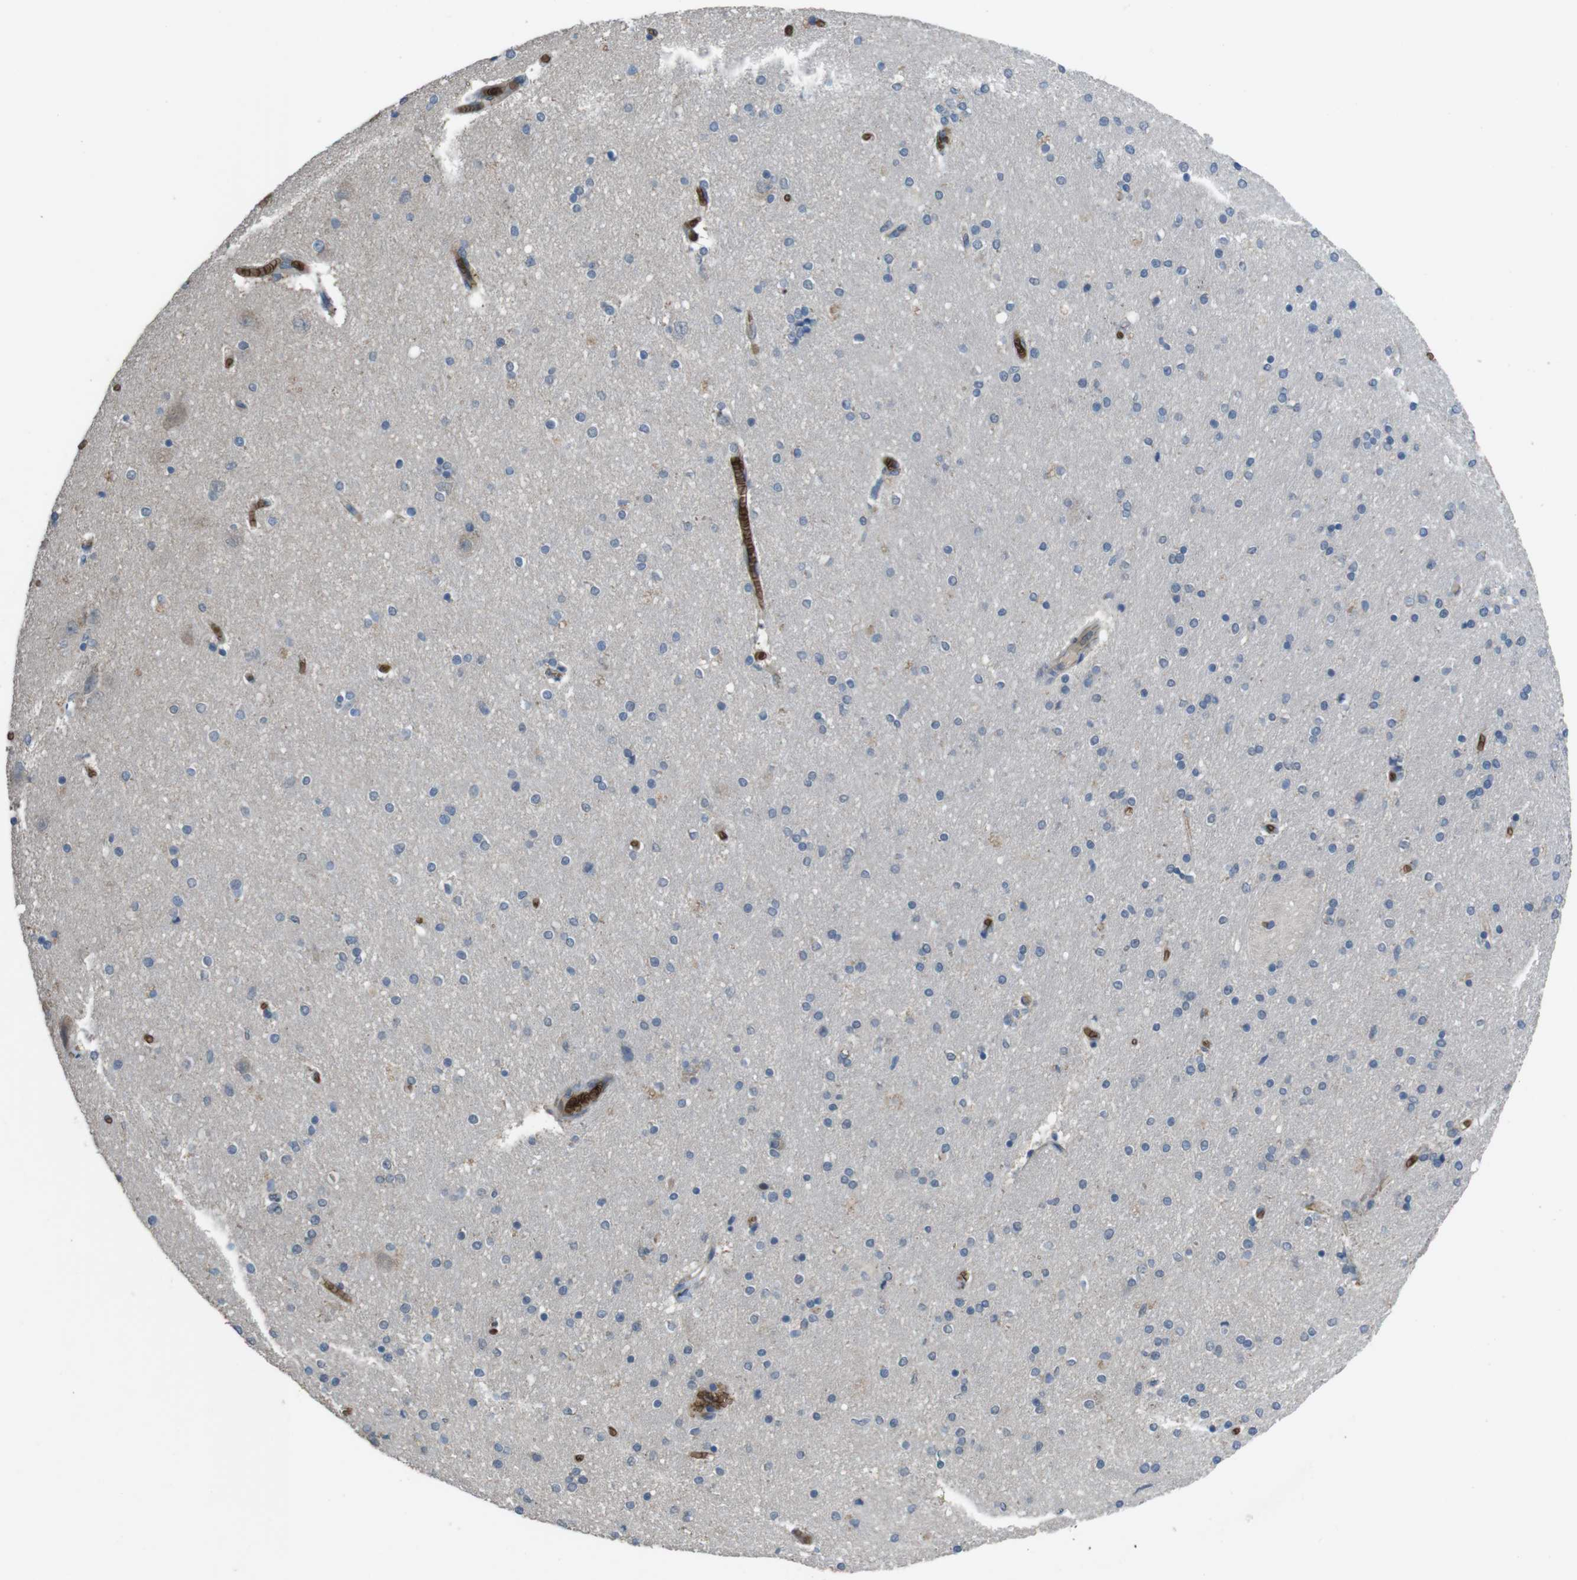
{"staining": {"intensity": "negative", "quantity": "none", "location": "none"}, "tissue": "hippocampus", "cell_type": "Glial cells", "image_type": "normal", "snomed": [{"axis": "morphology", "description": "Normal tissue, NOS"}, {"axis": "topography", "description": "Hippocampus"}], "caption": "IHC of benign hippocampus exhibits no positivity in glial cells.", "gene": "GYPA", "patient": {"sex": "female", "age": 54}}